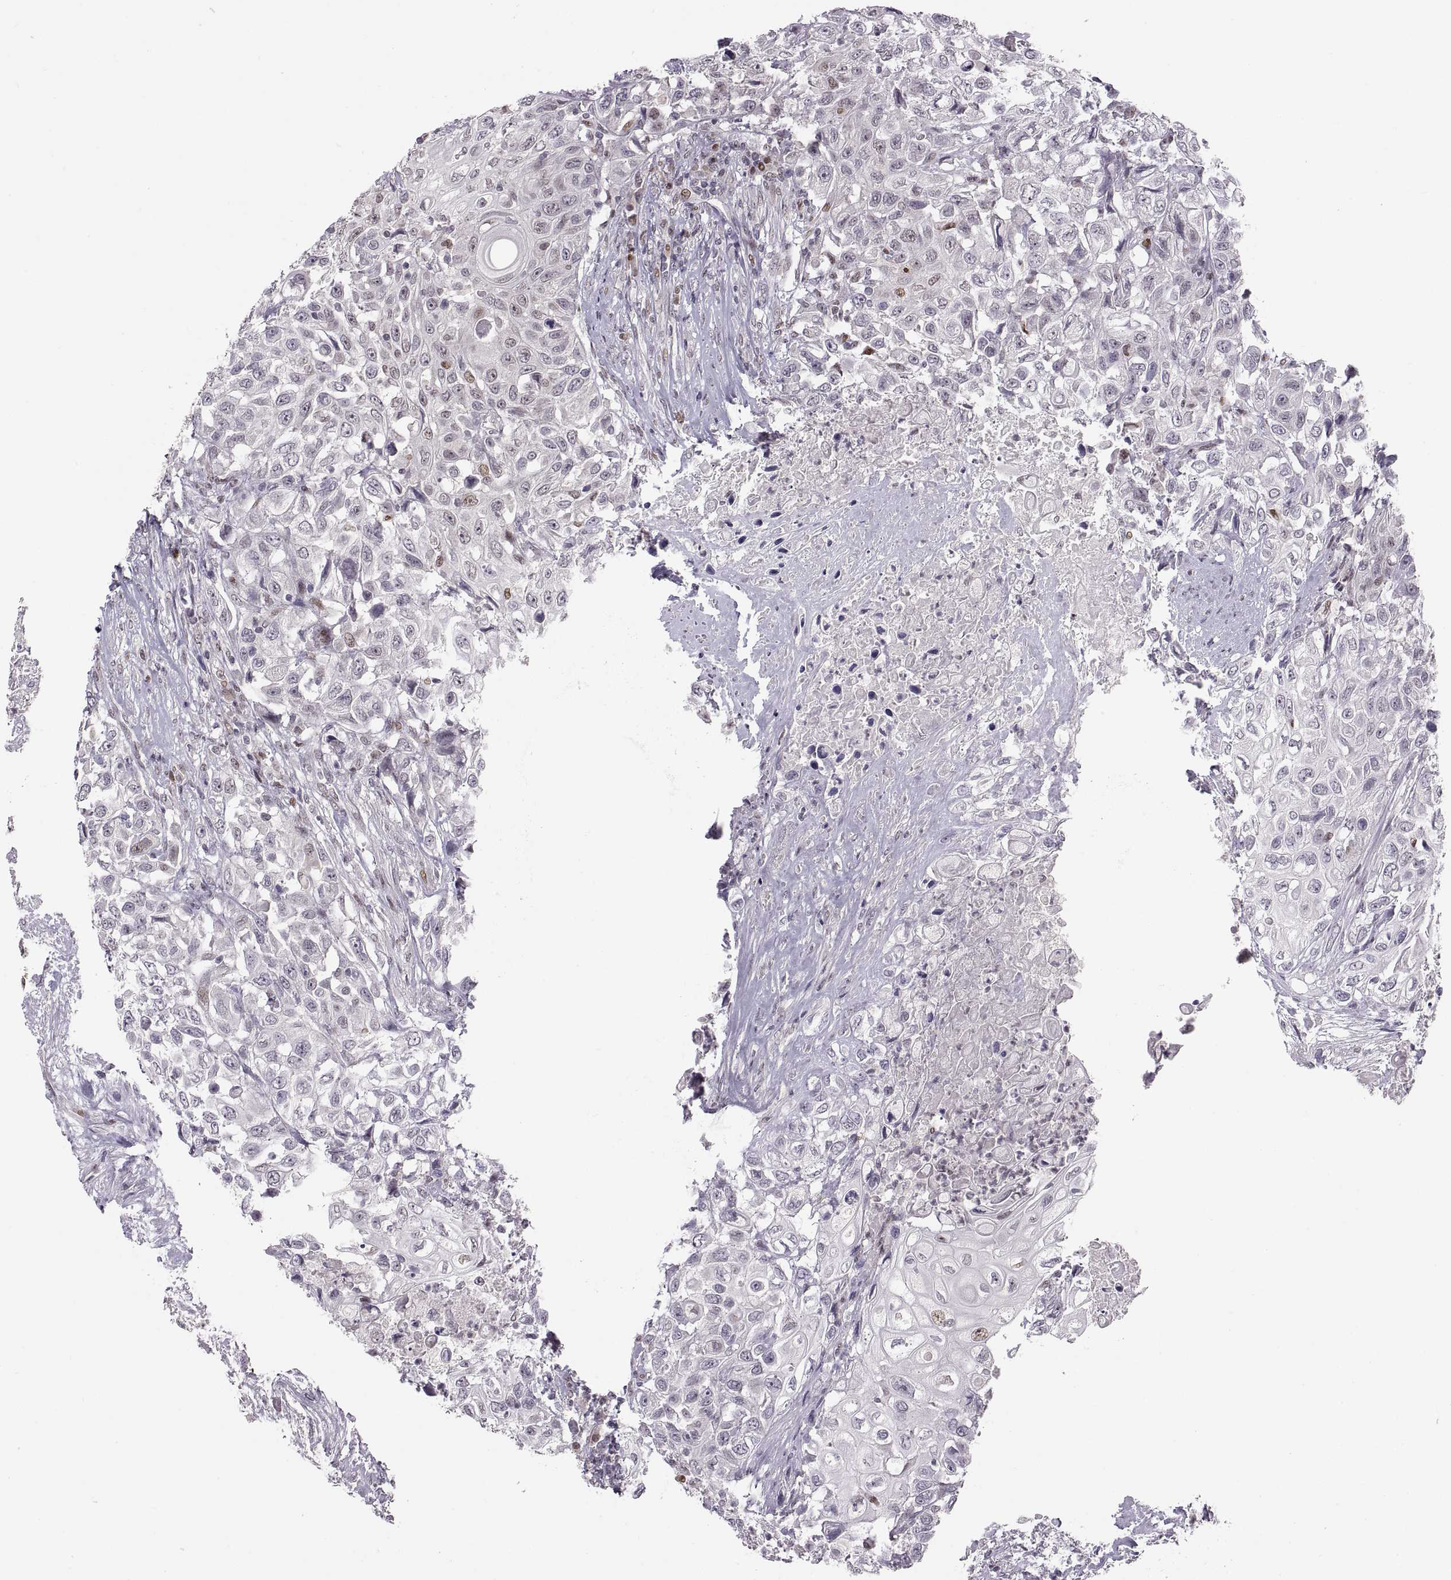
{"staining": {"intensity": "negative", "quantity": "none", "location": "none"}, "tissue": "urothelial cancer", "cell_type": "Tumor cells", "image_type": "cancer", "snomed": [{"axis": "morphology", "description": "Urothelial carcinoma, High grade"}, {"axis": "topography", "description": "Urinary bladder"}], "caption": "Tumor cells are negative for protein expression in human high-grade urothelial carcinoma. Brightfield microscopy of IHC stained with DAB (3,3'-diaminobenzidine) (brown) and hematoxylin (blue), captured at high magnification.", "gene": "SNAI1", "patient": {"sex": "female", "age": 56}}